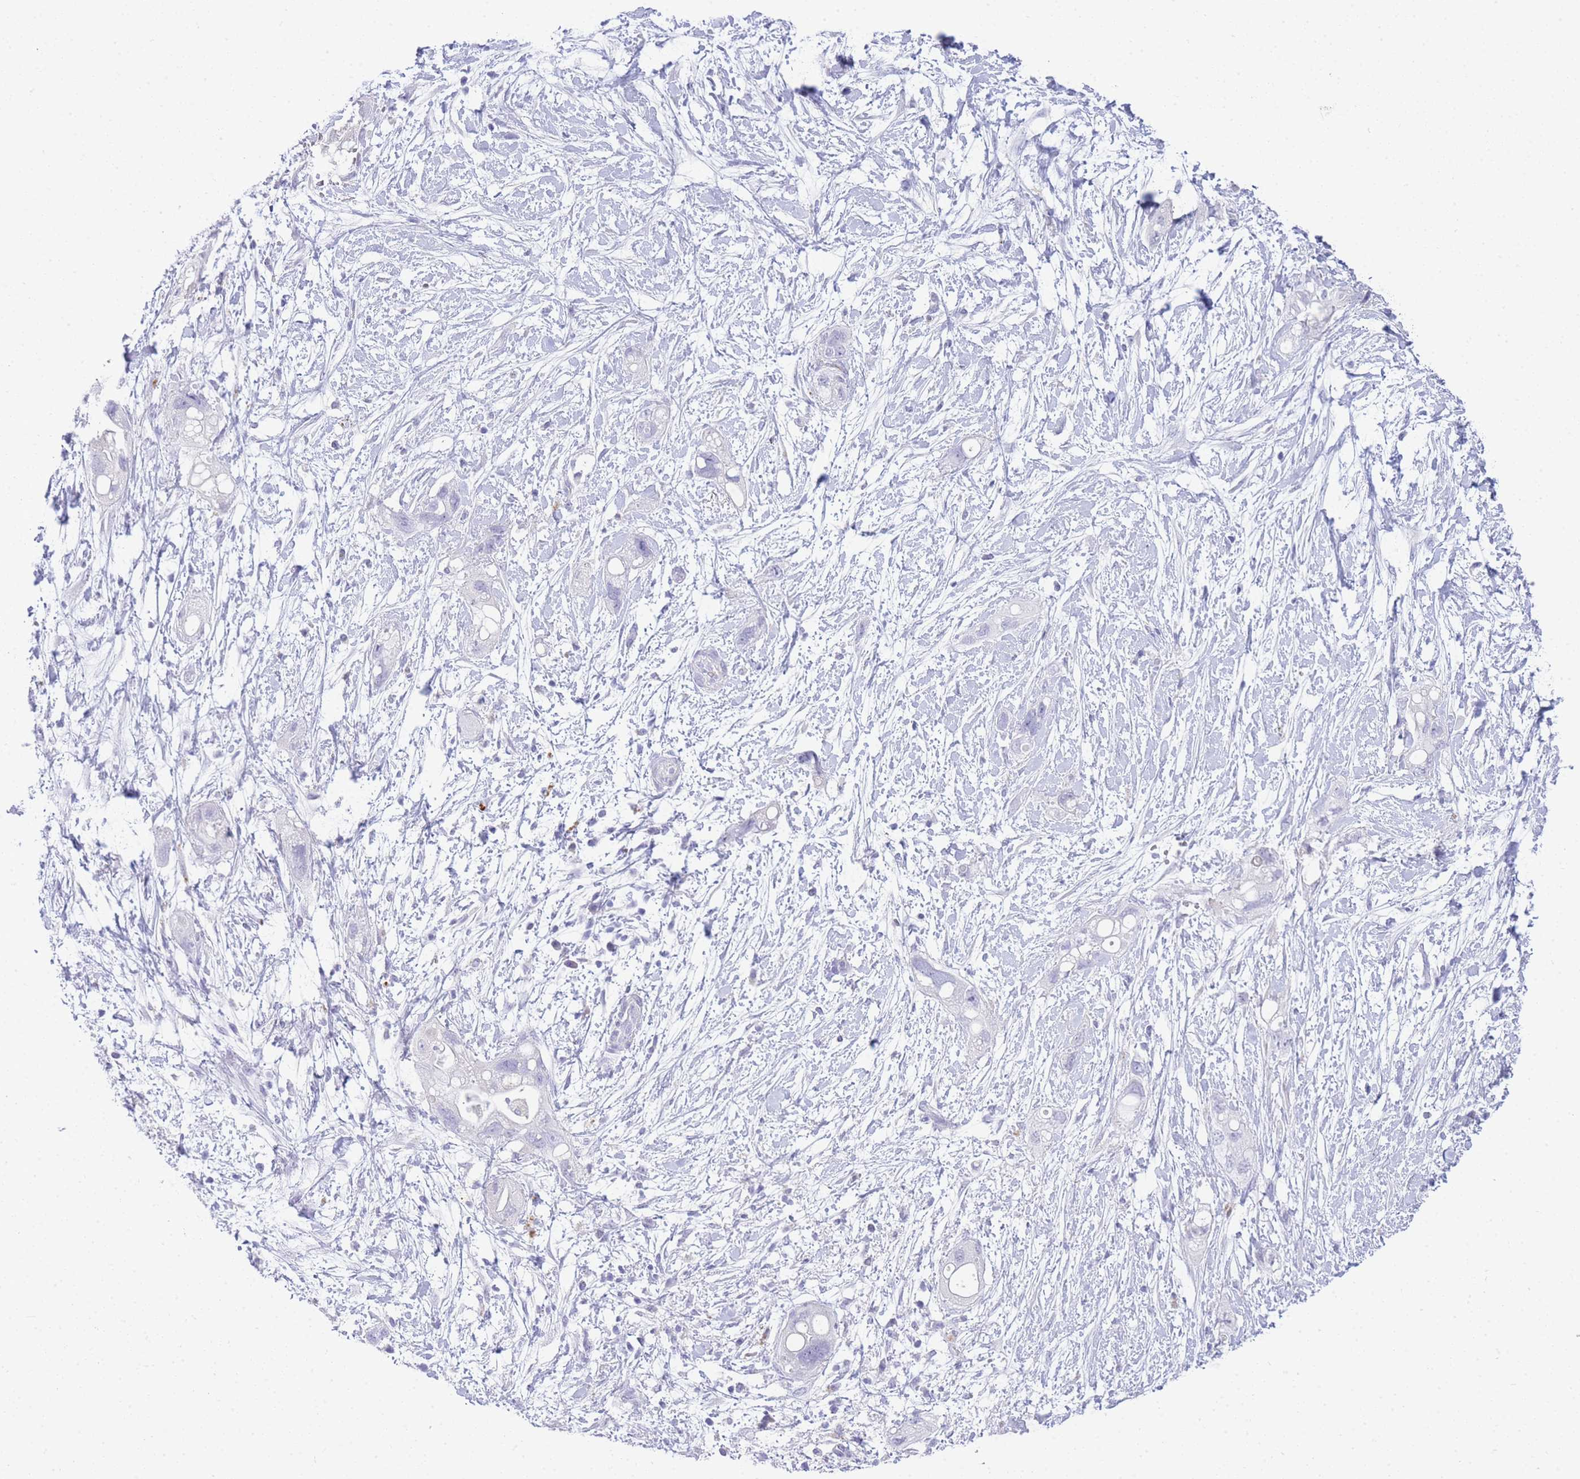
{"staining": {"intensity": "negative", "quantity": "none", "location": "none"}, "tissue": "pancreatic cancer", "cell_type": "Tumor cells", "image_type": "cancer", "snomed": [{"axis": "morphology", "description": "Adenocarcinoma, NOS"}, {"axis": "topography", "description": "Pancreas"}], "caption": "A micrograph of human adenocarcinoma (pancreatic) is negative for staining in tumor cells. The staining is performed using DAB brown chromogen with nuclei counter-stained in using hematoxylin.", "gene": "RHO", "patient": {"sex": "female", "age": 72}}